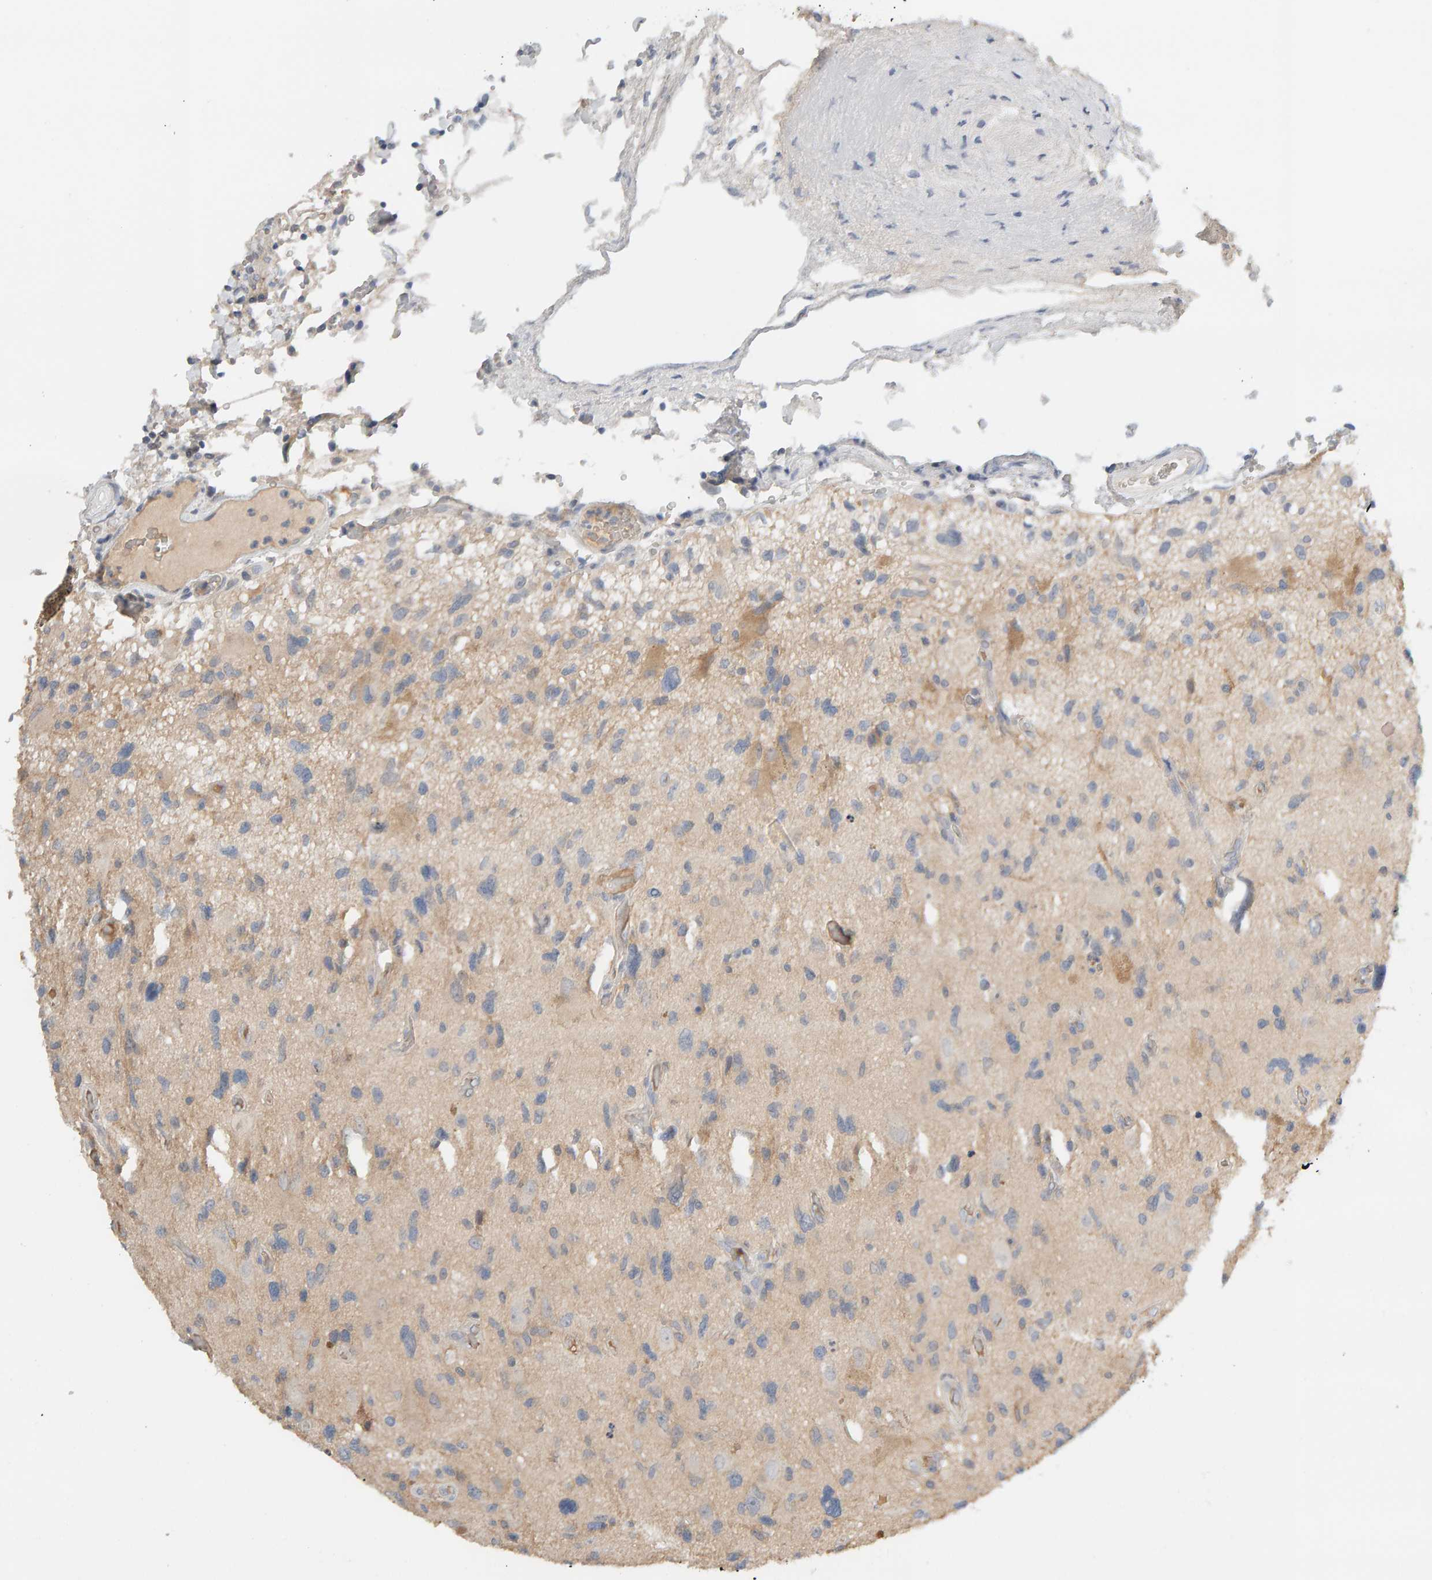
{"staining": {"intensity": "weak", "quantity": "<25%", "location": "cytoplasmic/membranous"}, "tissue": "glioma", "cell_type": "Tumor cells", "image_type": "cancer", "snomed": [{"axis": "morphology", "description": "Glioma, malignant, High grade"}, {"axis": "topography", "description": "Brain"}], "caption": "Immunohistochemical staining of malignant high-grade glioma exhibits no significant positivity in tumor cells.", "gene": "GFUS", "patient": {"sex": "male", "age": 33}}